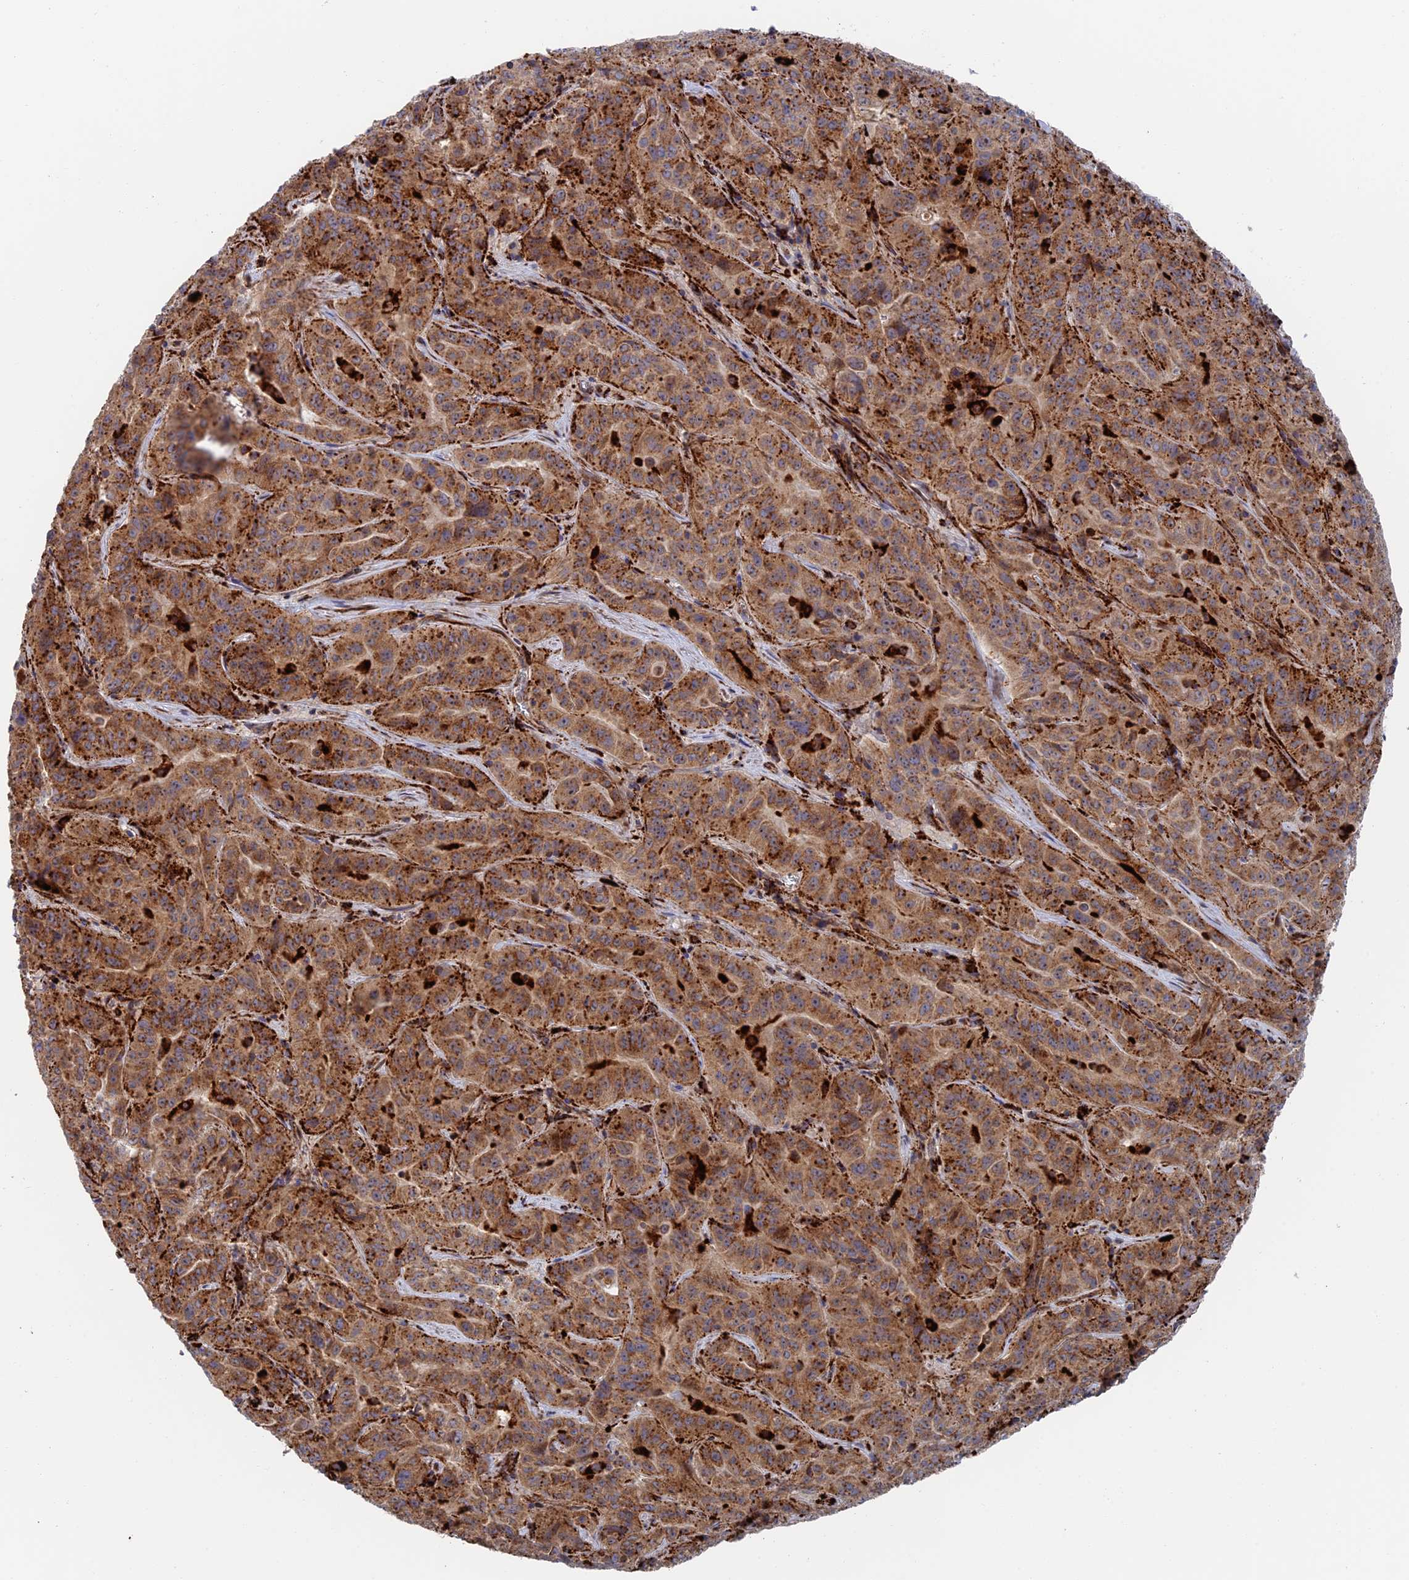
{"staining": {"intensity": "strong", "quantity": ">75%", "location": "cytoplasmic/membranous"}, "tissue": "pancreatic cancer", "cell_type": "Tumor cells", "image_type": "cancer", "snomed": [{"axis": "morphology", "description": "Adenocarcinoma, NOS"}, {"axis": "topography", "description": "Pancreas"}], "caption": "A brown stain labels strong cytoplasmic/membranous expression of a protein in pancreatic adenocarcinoma tumor cells. (DAB IHC with brightfield microscopy, high magnification).", "gene": "PPP2R3C", "patient": {"sex": "male", "age": 63}}